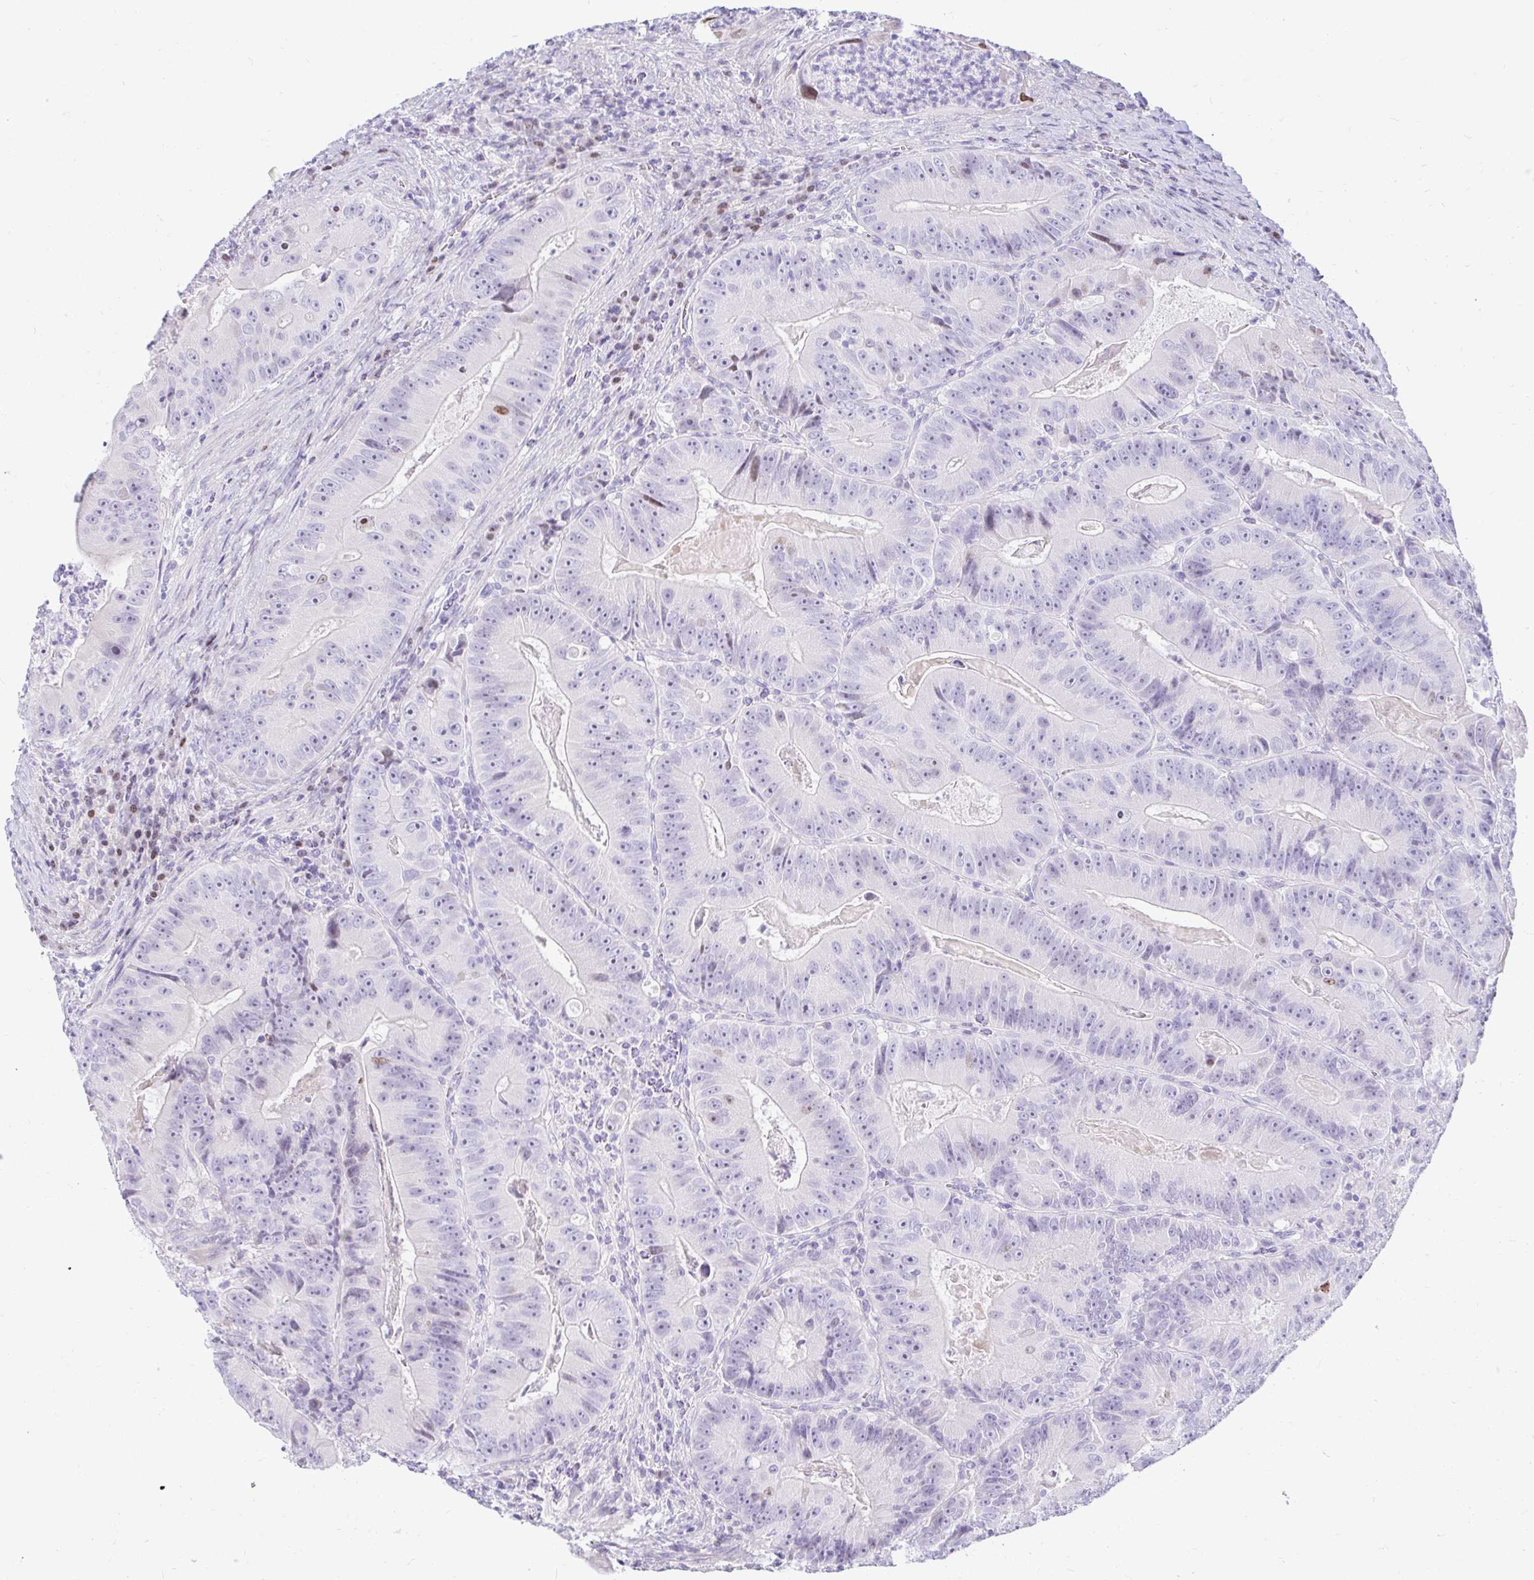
{"staining": {"intensity": "negative", "quantity": "none", "location": "none"}, "tissue": "colorectal cancer", "cell_type": "Tumor cells", "image_type": "cancer", "snomed": [{"axis": "morphology", "description": "Adenocarcinoma, NOS"}, {"axis": "topography", "description": "Colon"}], "caption": "High magnification brightfield microscopy of colorectal adenocarcinoma stained with DAB (brown) and counterstained with hematoxylin (blue): tumor cells show no significant positivity.", "gene": "CAPSL", "patient": {"sex": "female", "age": 86}}